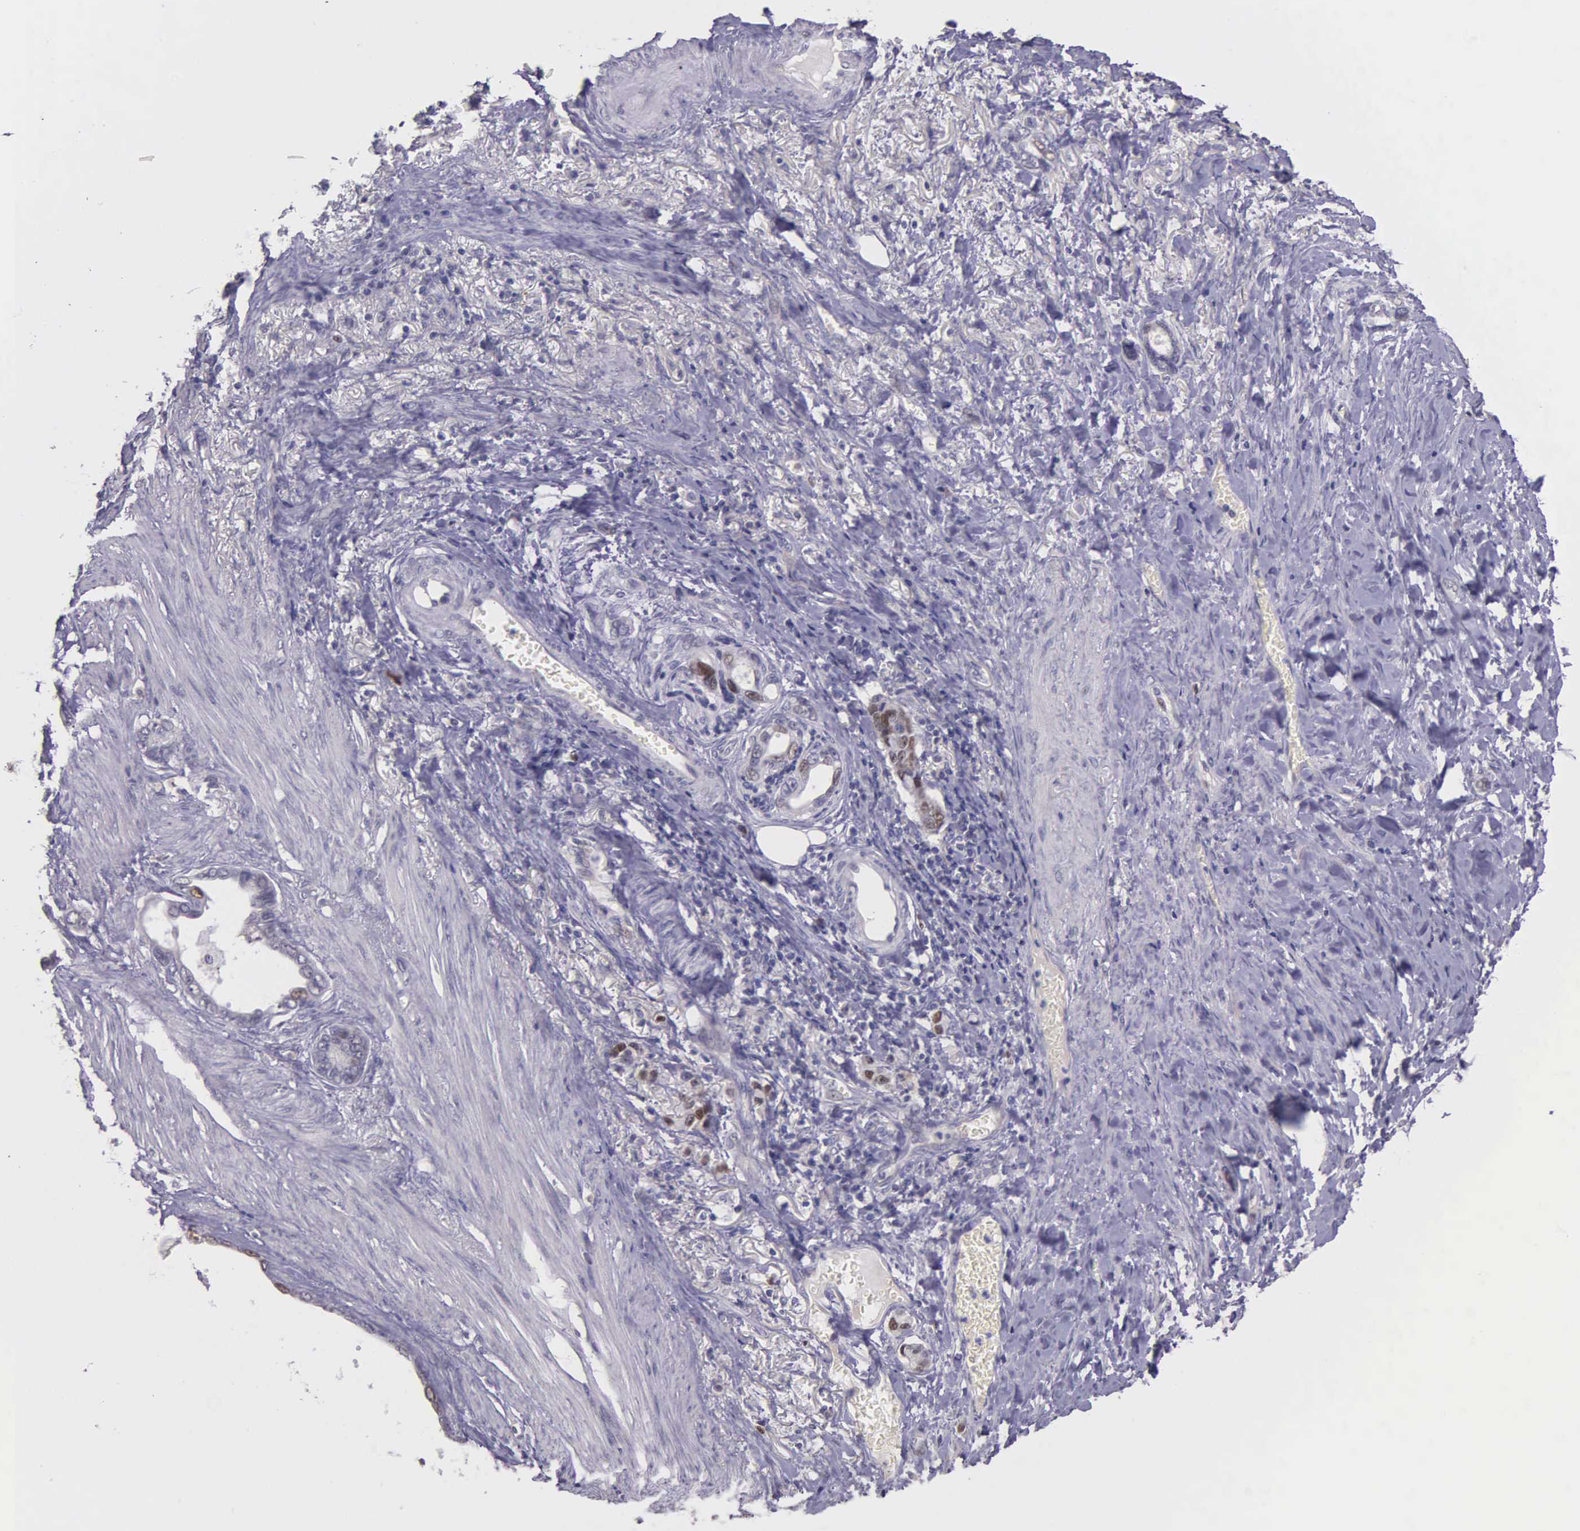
{"staining": {"intensity": "moderate", "quantity": "25%-75%", "location": "nuclear"}, "tissue": "stomach cancer", "cell_type": "Tumor cells", "image_type": "cancer", "snomed": [{"axis": "morphology", "description": "Adenocarcinoma, NOS"}, {"axis": "topography", "description": "Stomach"}], "caption": "Immunohistochemistry image of stomach adenocarcinoma stained for a protein (brown), which displays medium levels of moderate nuclear staining in approximately 25%-75% of tumor cells.", "gene": "MCM5", "patient": {"sex": "male", "age": 78}}